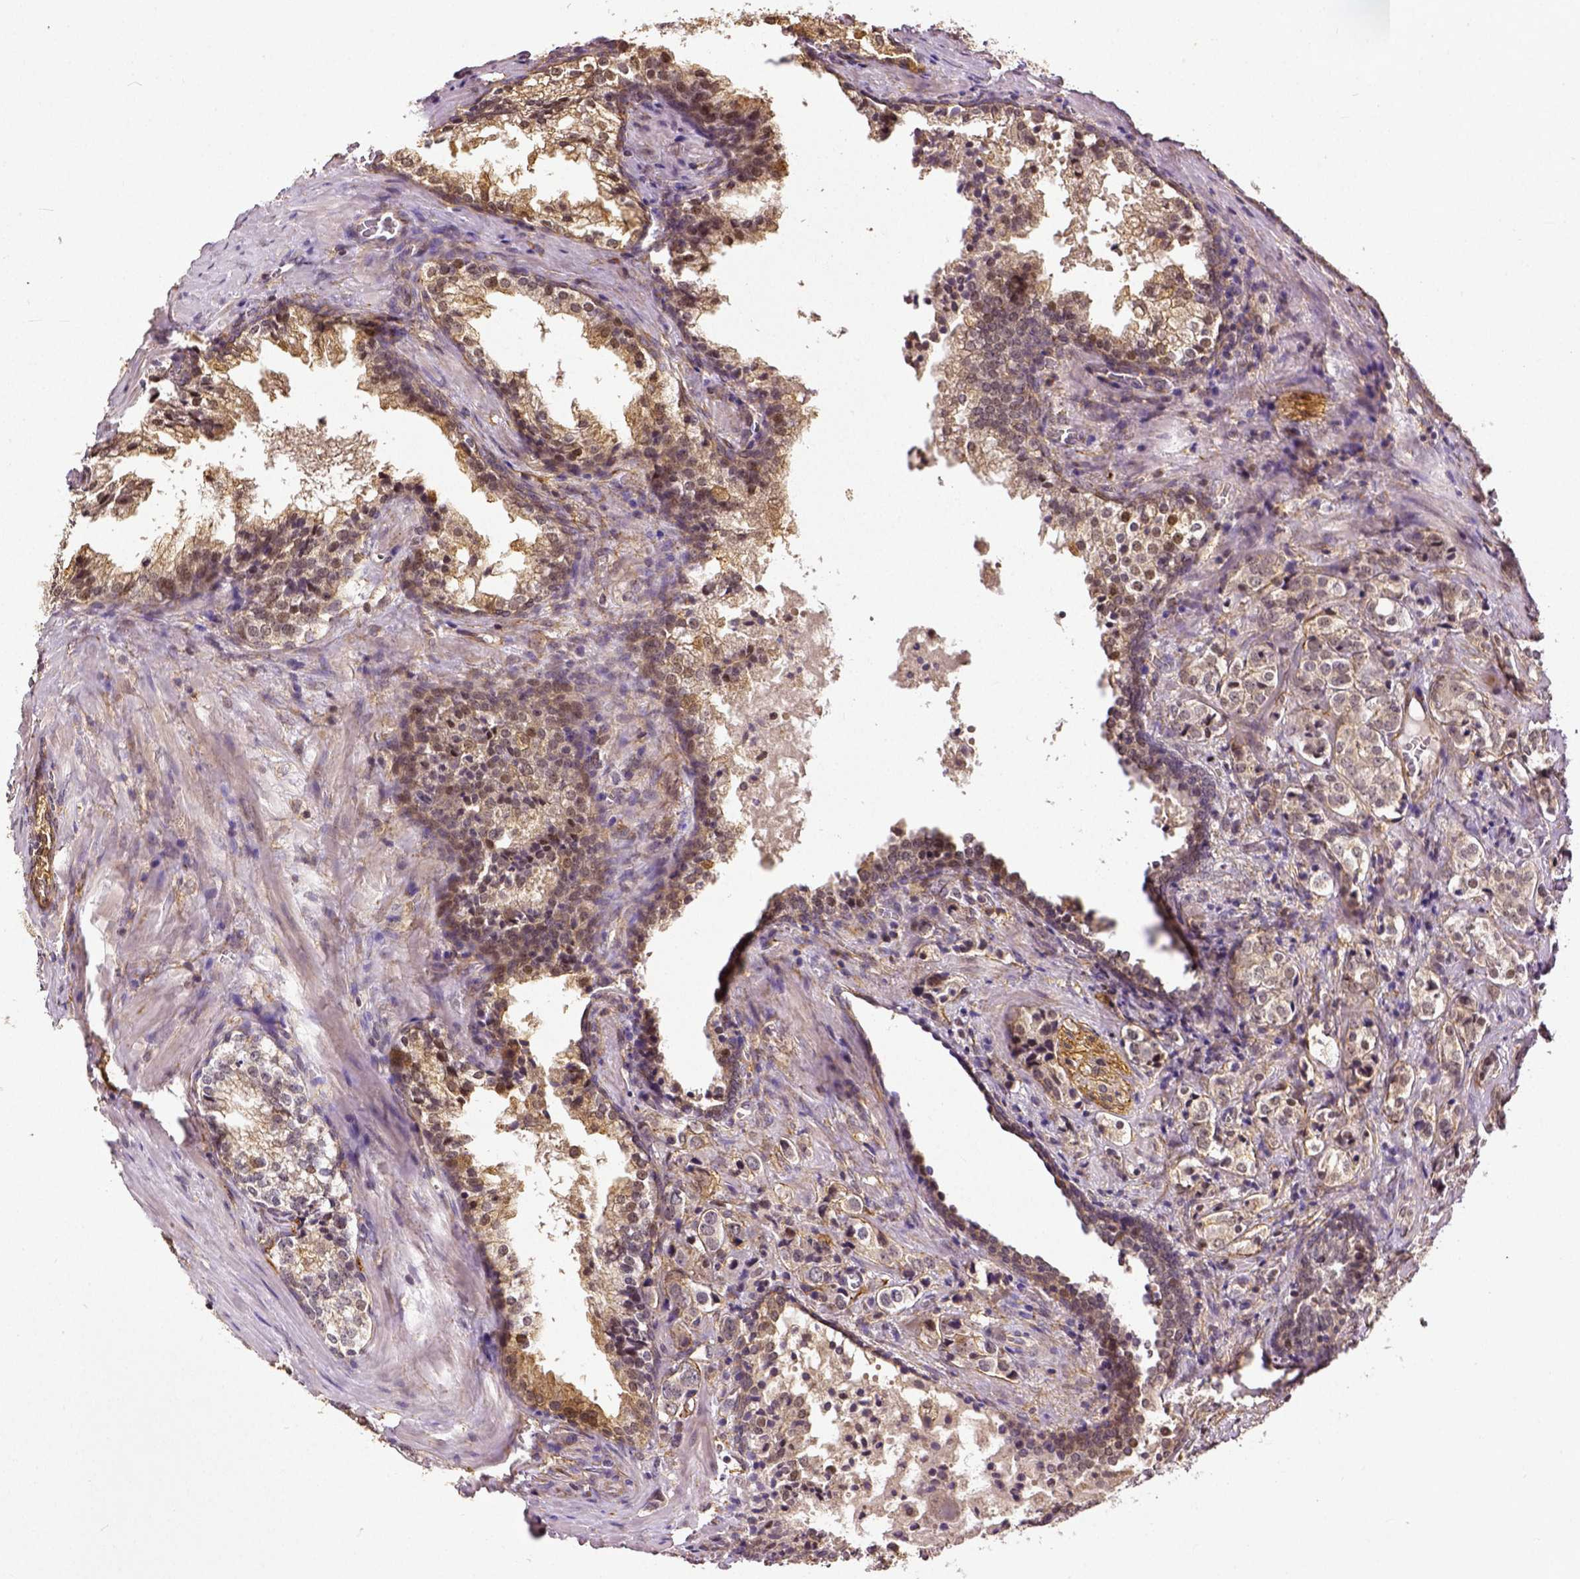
{"staining": {"intensity": "moderate", "quantity": "25%-75%", "location": "cytoplasmic/membranous"}, "tissue": "prostate cancer", "cell_type": "Tumor cells", "image_type": "cancer", "snomed": [{"axis": "morphology", "description": "Adenocarcinoma, NOS"}, {"axis": "topography", "description": "Prostate and seminal vesicle, NOS"}], "caption": "Prostate adenocarcinoma stained with a brown dye demonstrates moderate cytoplasmic/membranous positive staining in about 25%-75% of tumor cells.", "gene": "DICER1", "patient": {"sex": "male", "age": 63}}